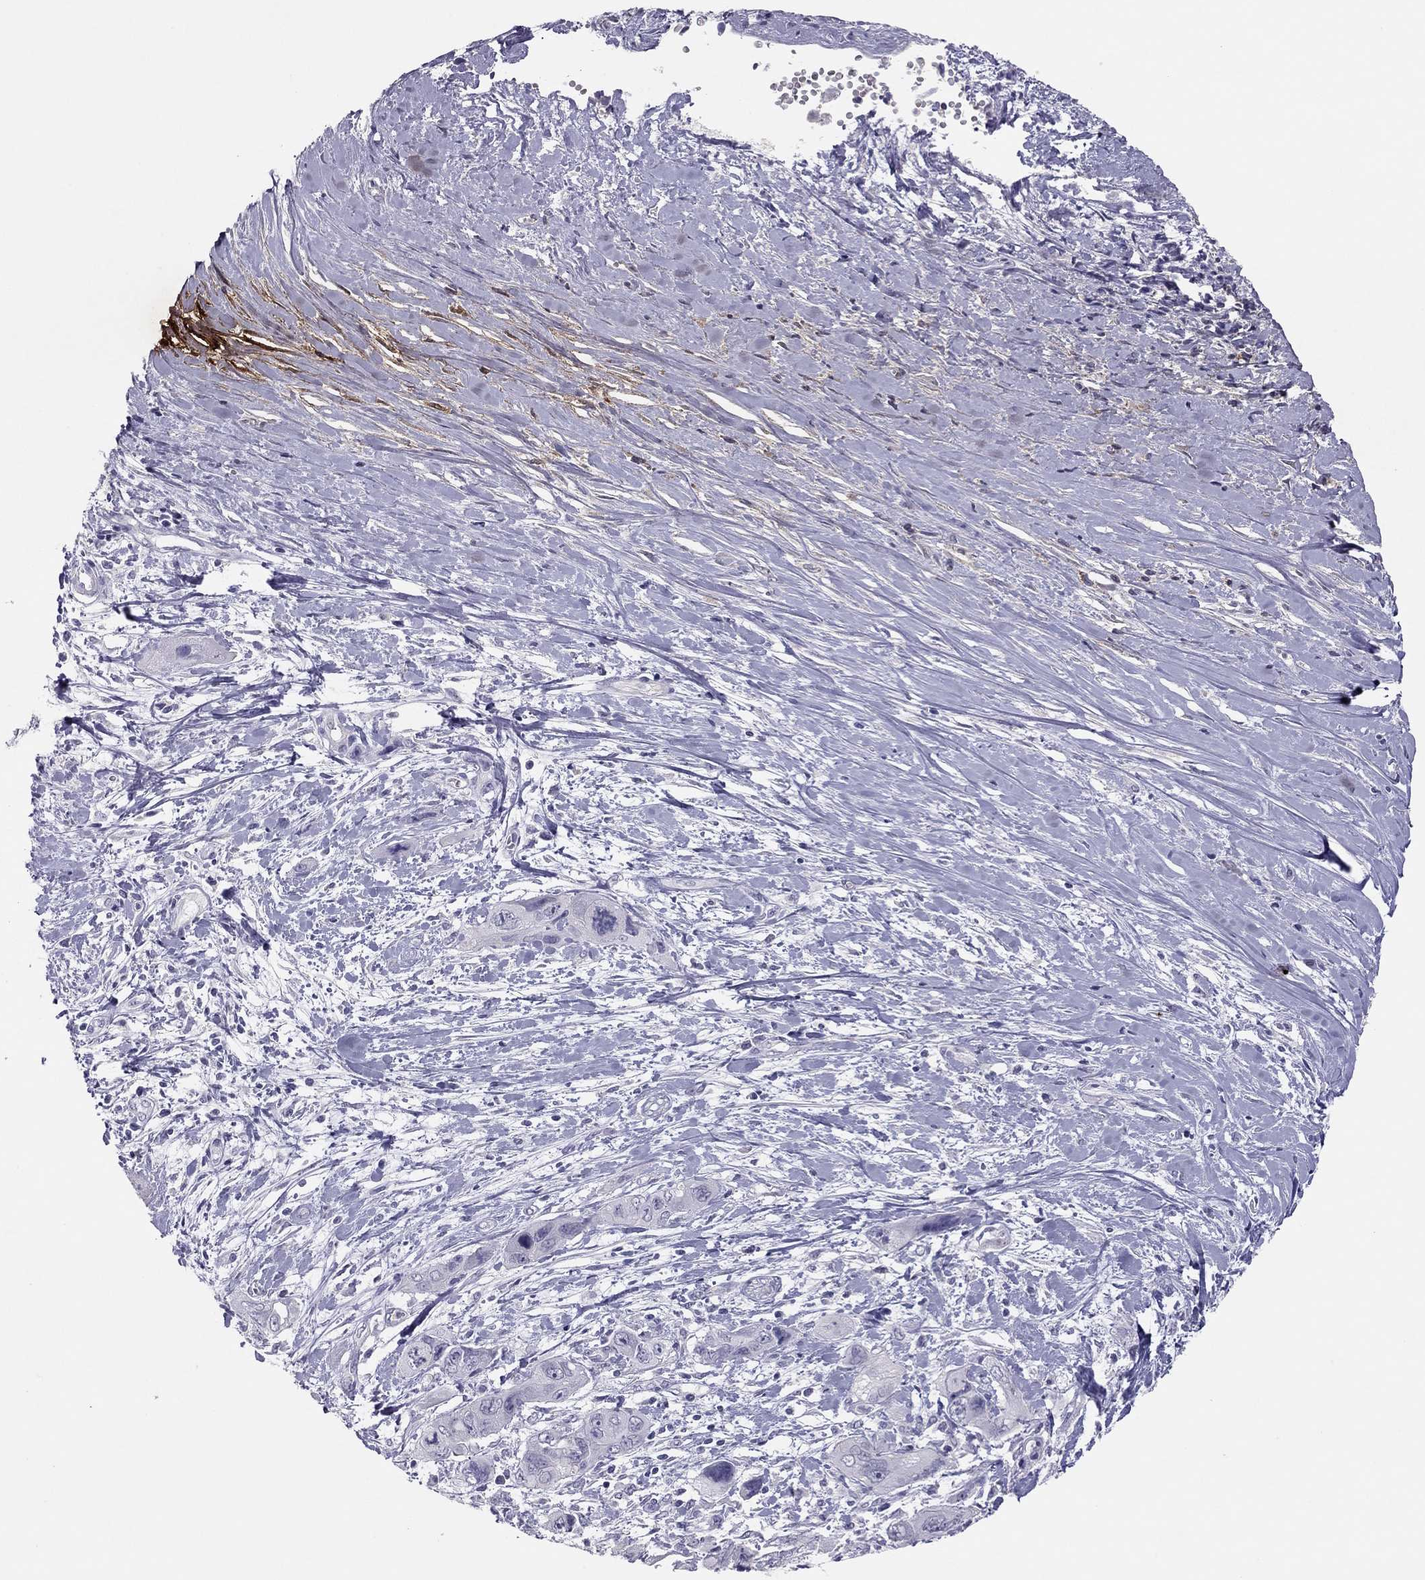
{"staining": {"intensity": "negative", "quantity": "none", "location": "none"}, "tissue": "pancreatic cancer", "cell_type": "Tumor cells", "image_type": "cancer", "snomed": [{"axis": "morphology", "description": "Adenocarcinoma, NOS"}, {"axis": "topography", "description": "Pancreas"}], "caption": "The photomicrograph exhibits no staining of tumor cells in pancreatic cancer. Brightfield microscopy of immunohistochemistry stained with DAB (brown) and hematoxylin (blue), captured at high magnification.", "gene": "ADORA2A", "patient": {"sex": "male", "age": 47}}